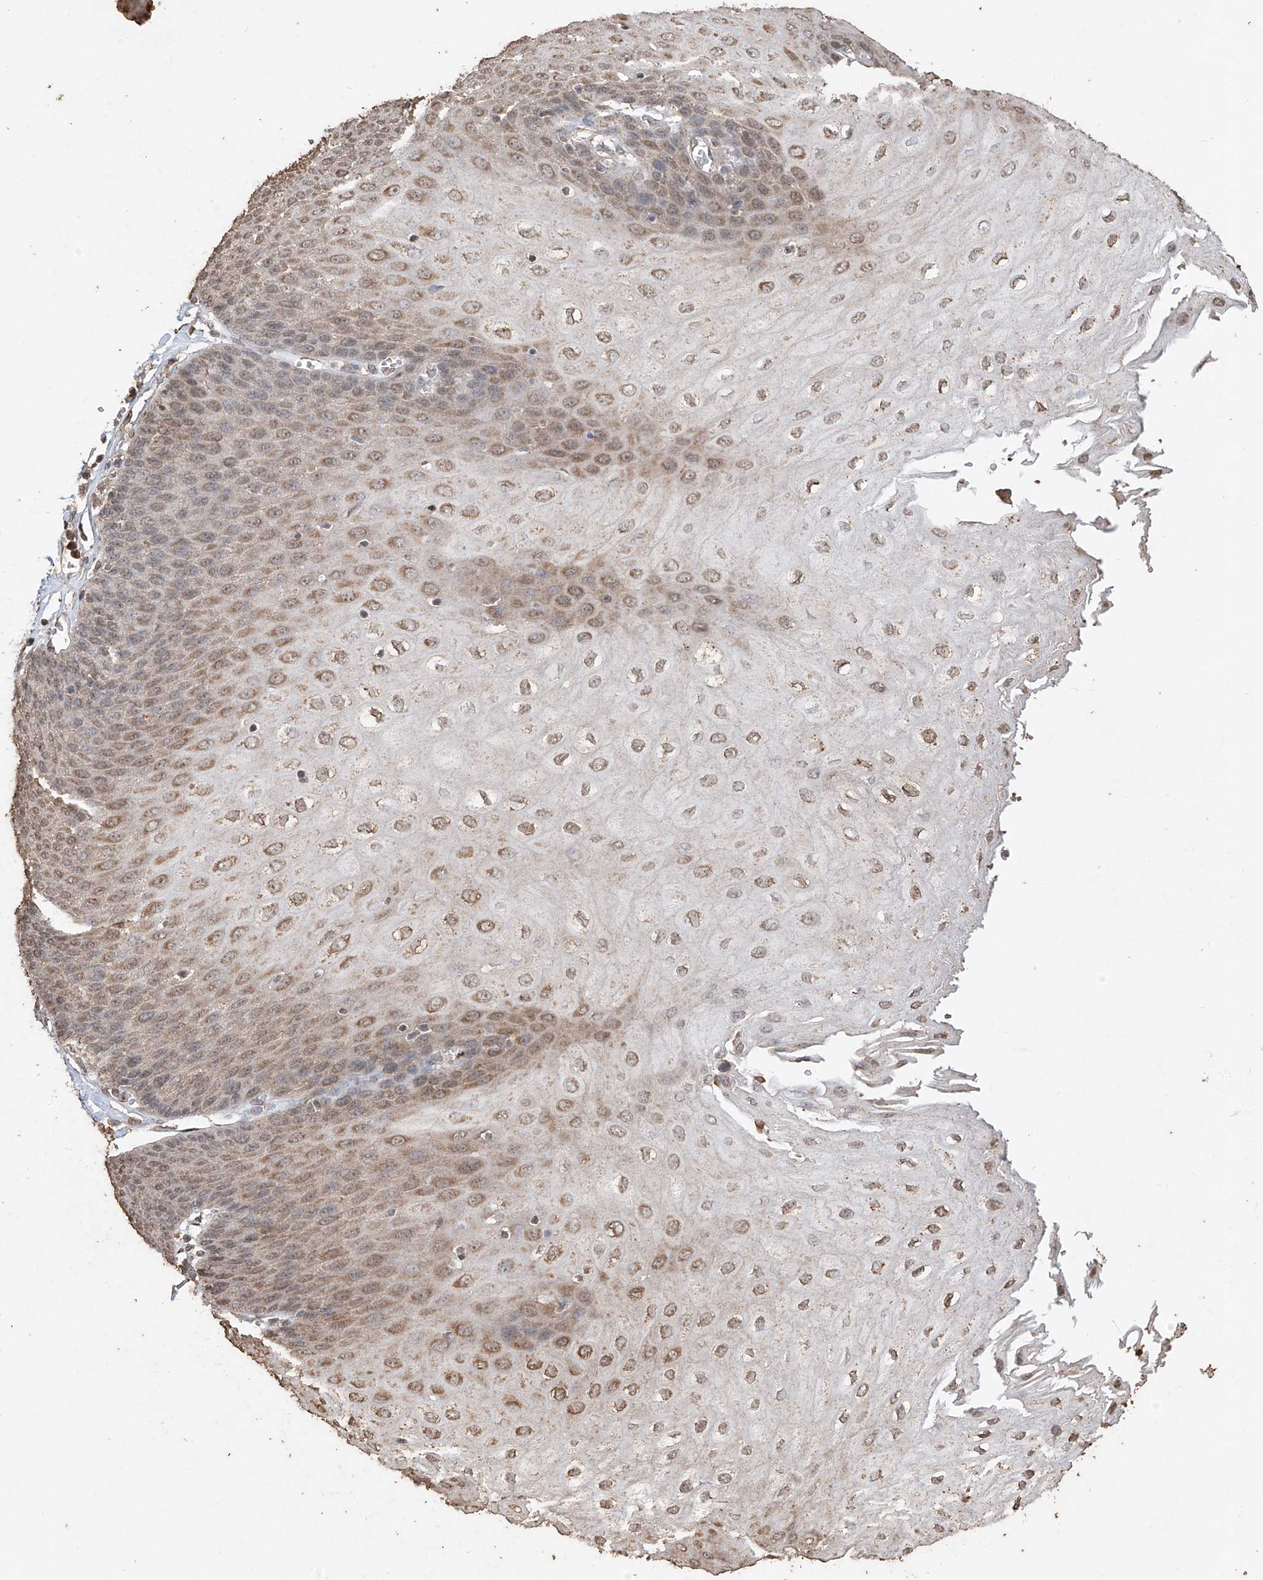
{"staining": {"intensity": "moderate", "quantity": "25%-75%", "location": "cytoplasmic/membranous"}, "tissue": "esophagus", "cell_type": "Squamous epithelial cells", "image_type": "normal", "snomed": [{"axis": "morphology", "description": "Normal tissue, NOS"}, {"axis": "topography", "description": "Esophagus"}], "caption": "Immunohistochemistry histopathology image of normal esophagus: esophagus stained using IHC demonstrates medium levels of moderate protein expression localized specifically in the cytoplasmic/membranous of squamous epithelial cells, appearing as a cytoplasmic/membranous brown color.", "gene": "ELOVL1", "patient": {"sex": "male", "age": 60}}